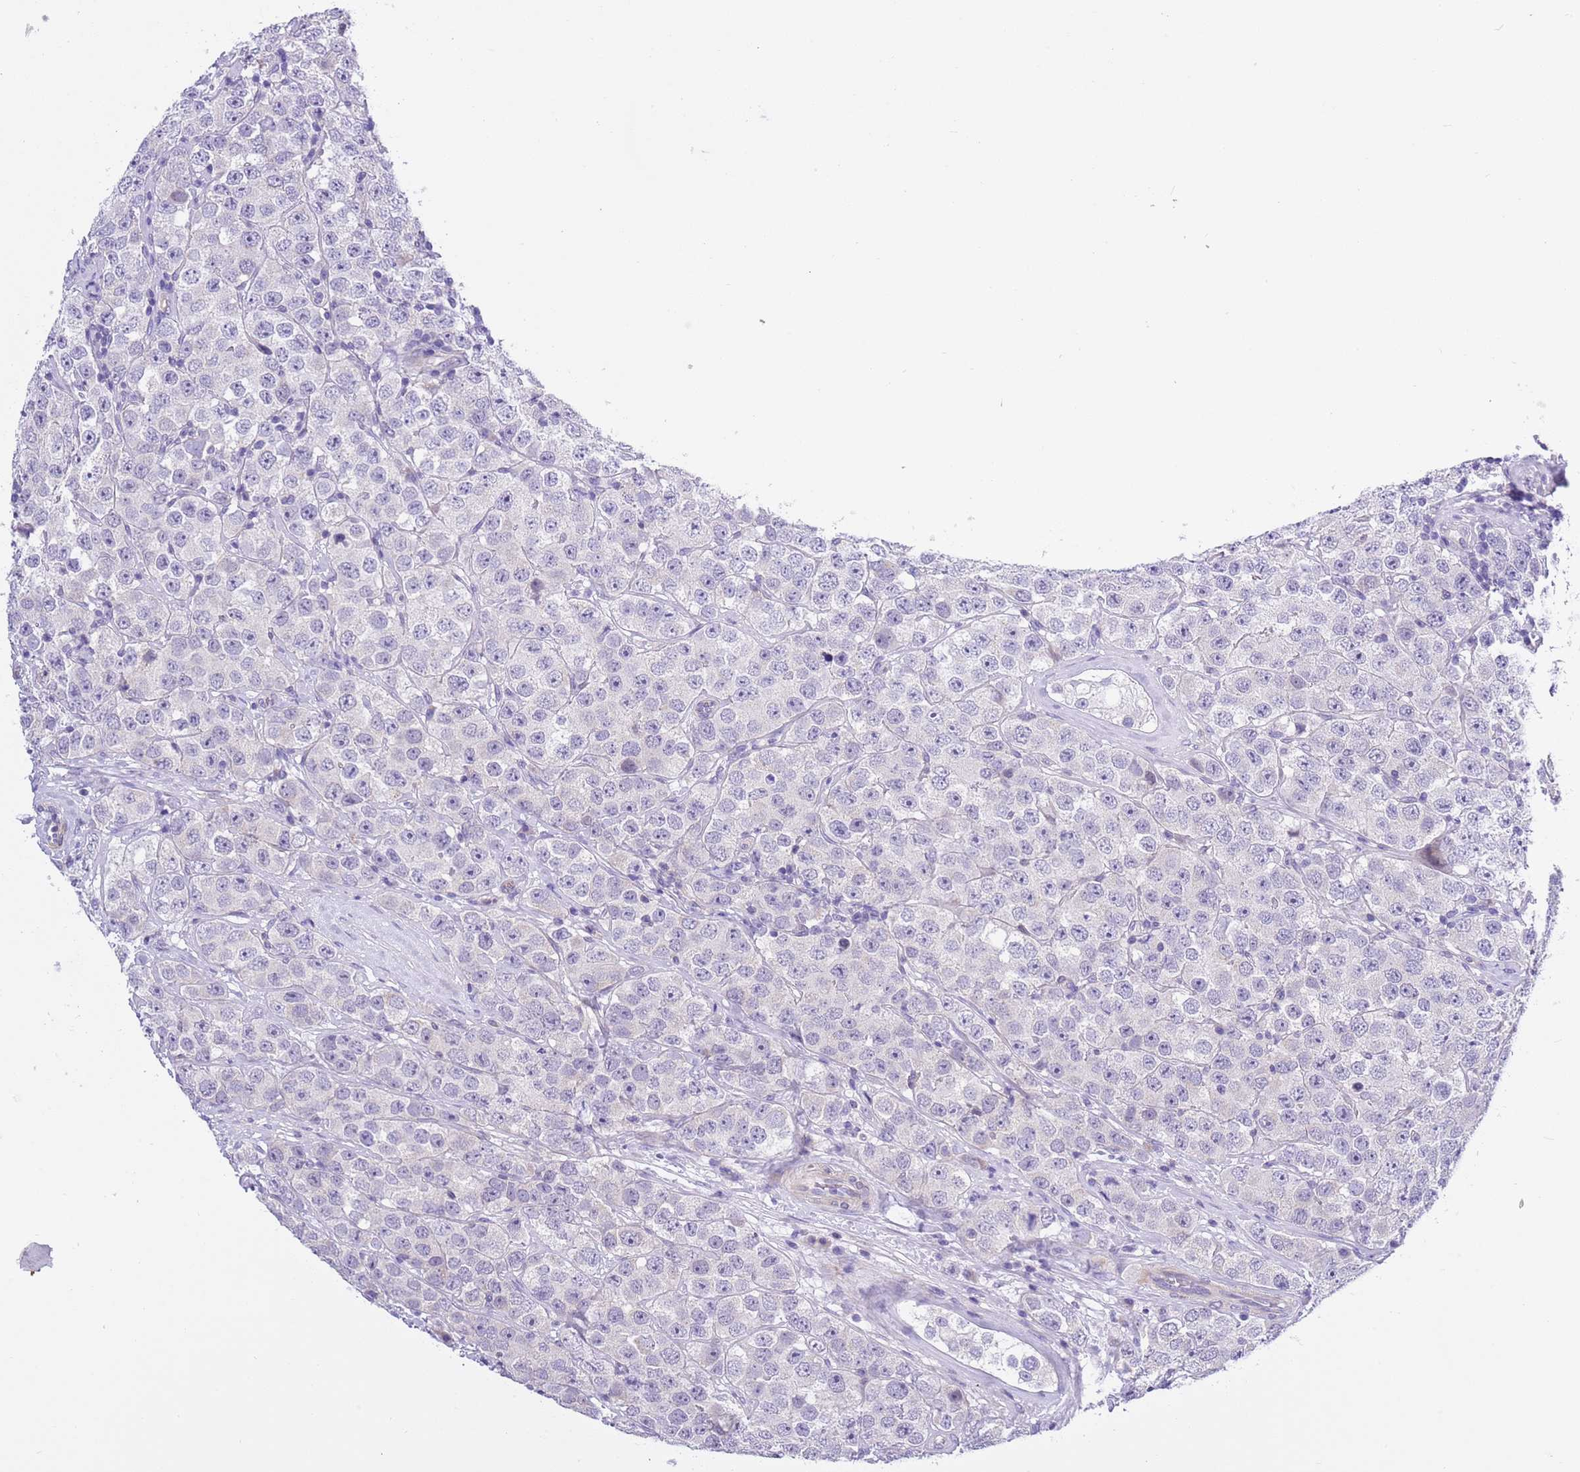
{"staining": {"intensity": "negative", "quantity": "none", "location": "none"}, "tissue": "testis cancer", "cell_type": "Tumor cells", "image_type": "cancer", "snomed": [{"axis": "morphology", "description": "Seminoma, NOS"}, {"axis": "topography", "description": "Testis"}], "caption": "The histopathology image displays no staining of tumor cells in testis cancer (seminoma).", "gene": "NET1", "patient": {"sex": "male", "age": 28}}